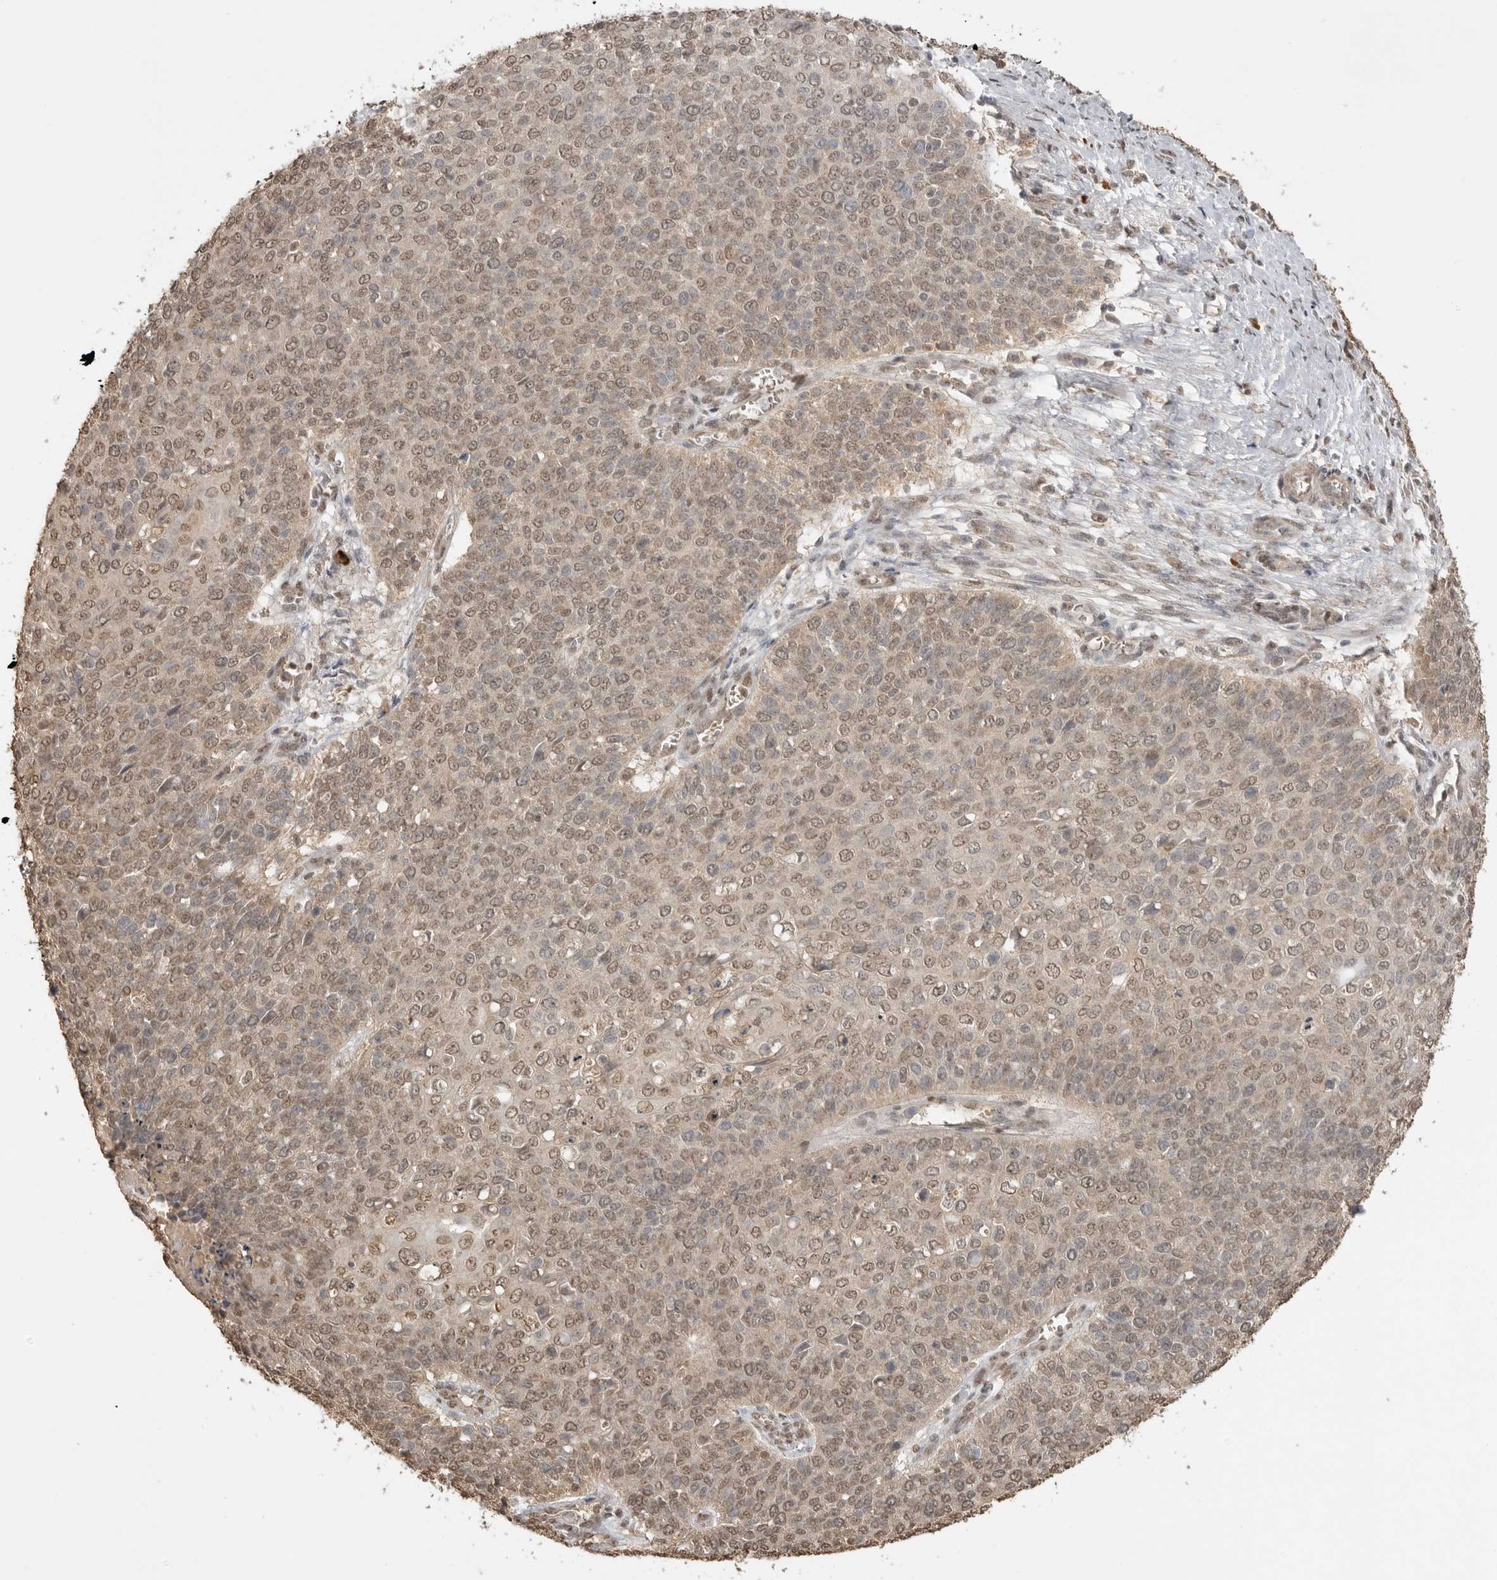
{"staining": {"intensity": "weak", "quantity": ">75%", "location": "nuclear"}, "tissue": "cervical cancer", "cell_type": "Tumor cells", "image_type": "cancer", "snomed": [{"axis": "morphology", "description": "Squamous cell carcinoma, NOS"}, {"axis": "topography", "description": "Cervix"}], "caption": "Immunohistochemistry (IHC) of human cervical squamous cell carcinoma exhibits low levels of weak nuclear expression in about >75% of tumor cells. (IHC, brightfield microscopy, high magnification).", "gene": "ASPSCR1", "patient": {"sex": "female", "age": 39}}